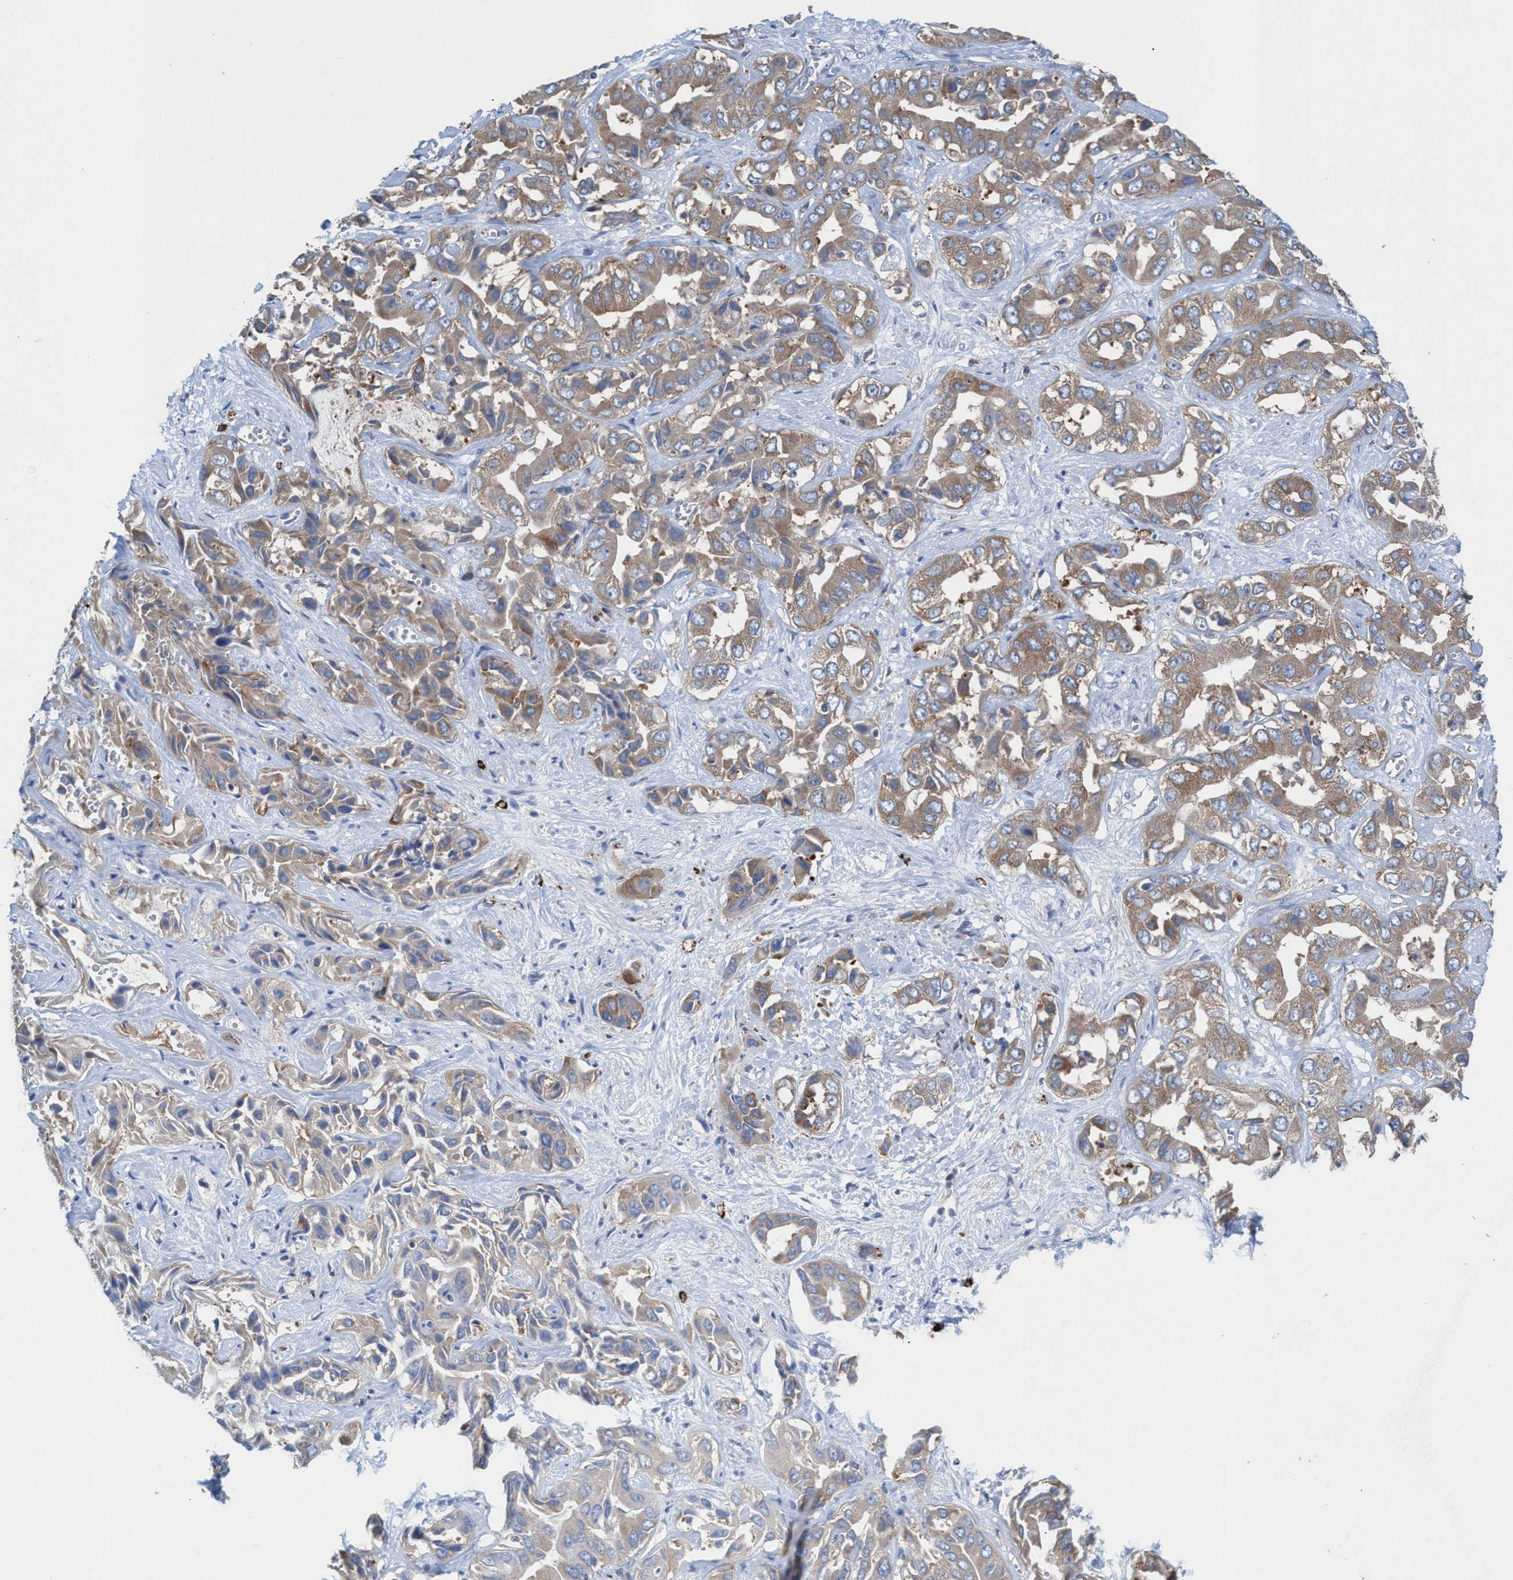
{"staining": {"intensity": "weak", "quantity": ">75%", "location": "cytoplasmic/membranous"}, "tissue": "liver cancer", "cell_type": "Tumor cells", "image_type": "cancer", "snomed": [{"axis": "morphology", "description": "Cholangiocarcinoma"}, {"axis": "topography", "description": "Liver"}], "caption": "IHC (DAB (3,3'-diaminobenzidine)) staining of liver cancer exhibits weak cytoplasmic/membranous protein staining in about >75% of tumor cells.", "gene": "NYAP1", "patient": {"sex": "female", "age": 52}}